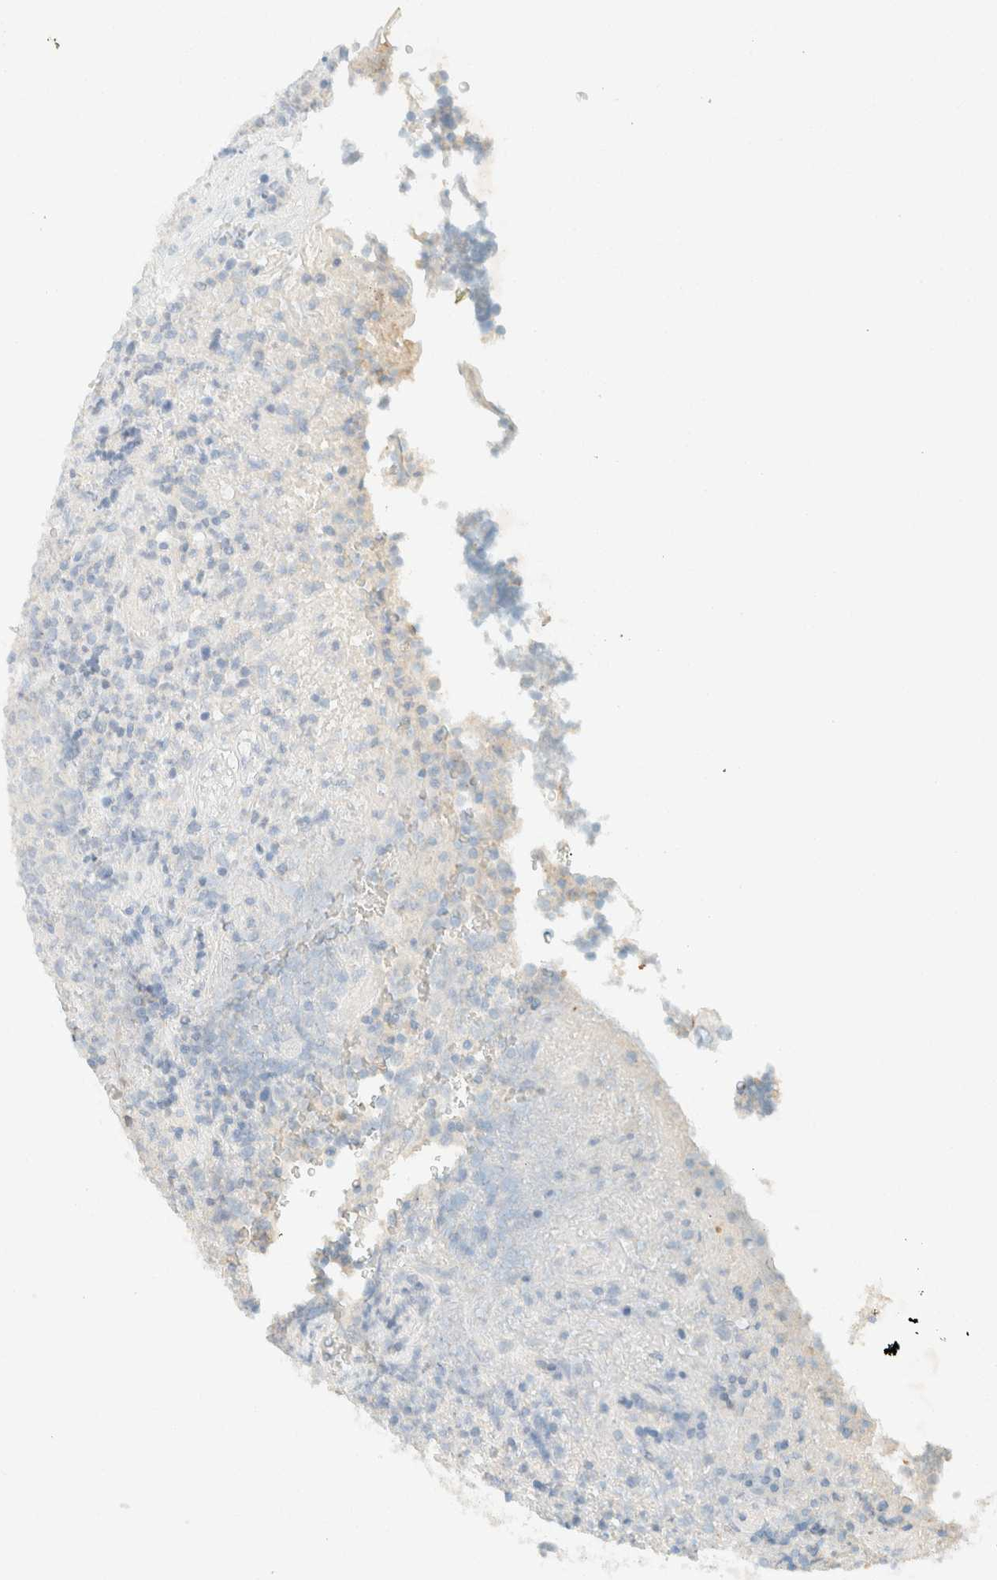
{"staining": {"intensity": "negative", "quantity": "none", "location": "none"}, "tissue": "lymphoma", "cell_type": "Tumor cells", "image_type": "cancer", "snomed": [{"axis": "morphology", "description": "Malignant lymphoma, non-Hodgkin's type, High grade"}, {"axis": "topography", "description": "Tonsil"}], "caption": "This is an immunohistochemistry histopathology image of high-grade malignant lymphoma, non-Hodgkin's type. There is no staining in tumor cells.", "gene": "GPA33", "patient": {"sex": "female", "age": 36}}